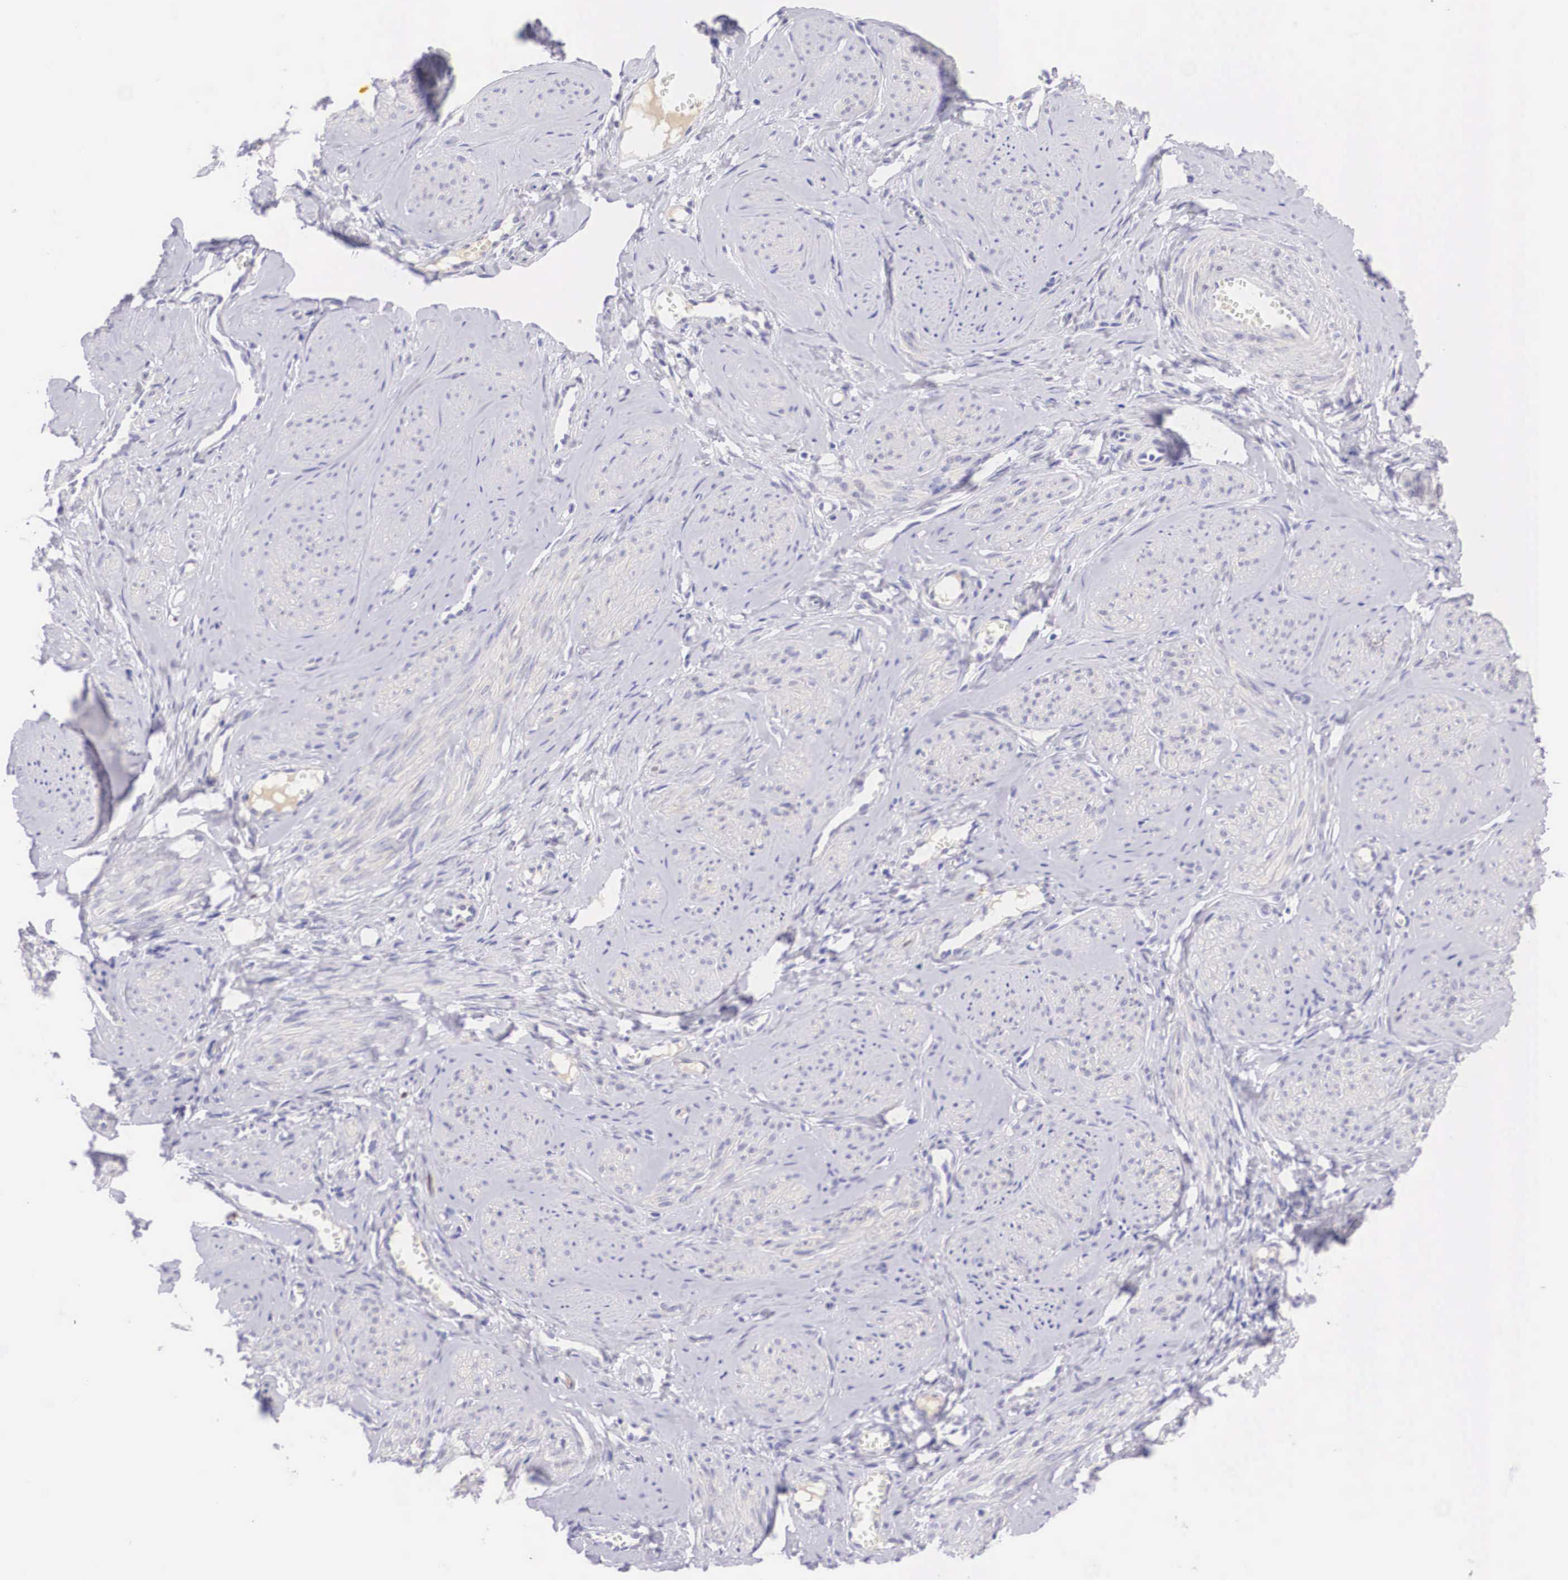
{"staining": {"intensity": "negative", "quantity": "none", "location": "none"}, "tissue": "smooth muscle", "cell_type": "Smooth muscle cells", "image_type": "normal", "snomed": [{"axis": "morphology", "description": "Normal tissue, NOS"}, {"axis": "topography", "description": "Uterus"}], "caption": "Normal smooth muscle was stained to show a protein in brown. There is no significant expression in smooth muscle cells. (Brightfield microscopy of DAB immunohistochemistry at high magnification).", "gene": "BCL6", "patient": {"sex": "female", "age": 45}}